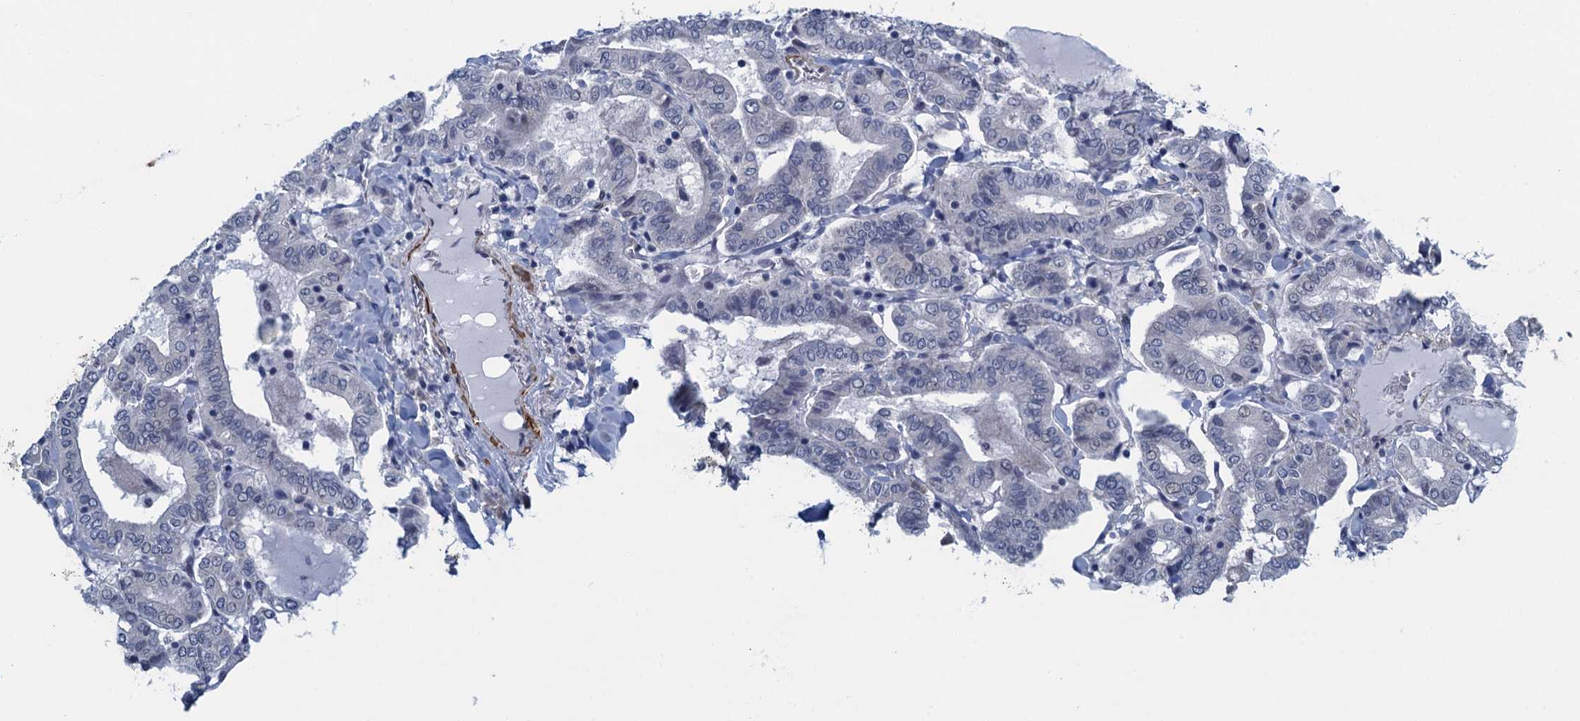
{"staining": {"intensity": "negative", "quantity": "none", "location": "none"}, "tissue": "thyroid cancer", "cell_type": "Tumor cells", "image_type": "cancer", "snomed": [{"axis": "morphology", "description": "Papillary adenocarcinoma, NOS"}, {"axis": "topography", "description": "Thyroid gland"}], "caption": "Immunohistochemical staining of human thyroid cancer (papillary adenocarcinoma) reveals no significant expression in tumor cells.", "gene": "ALG2", "patient": {"sex": "female", "age": 72}}